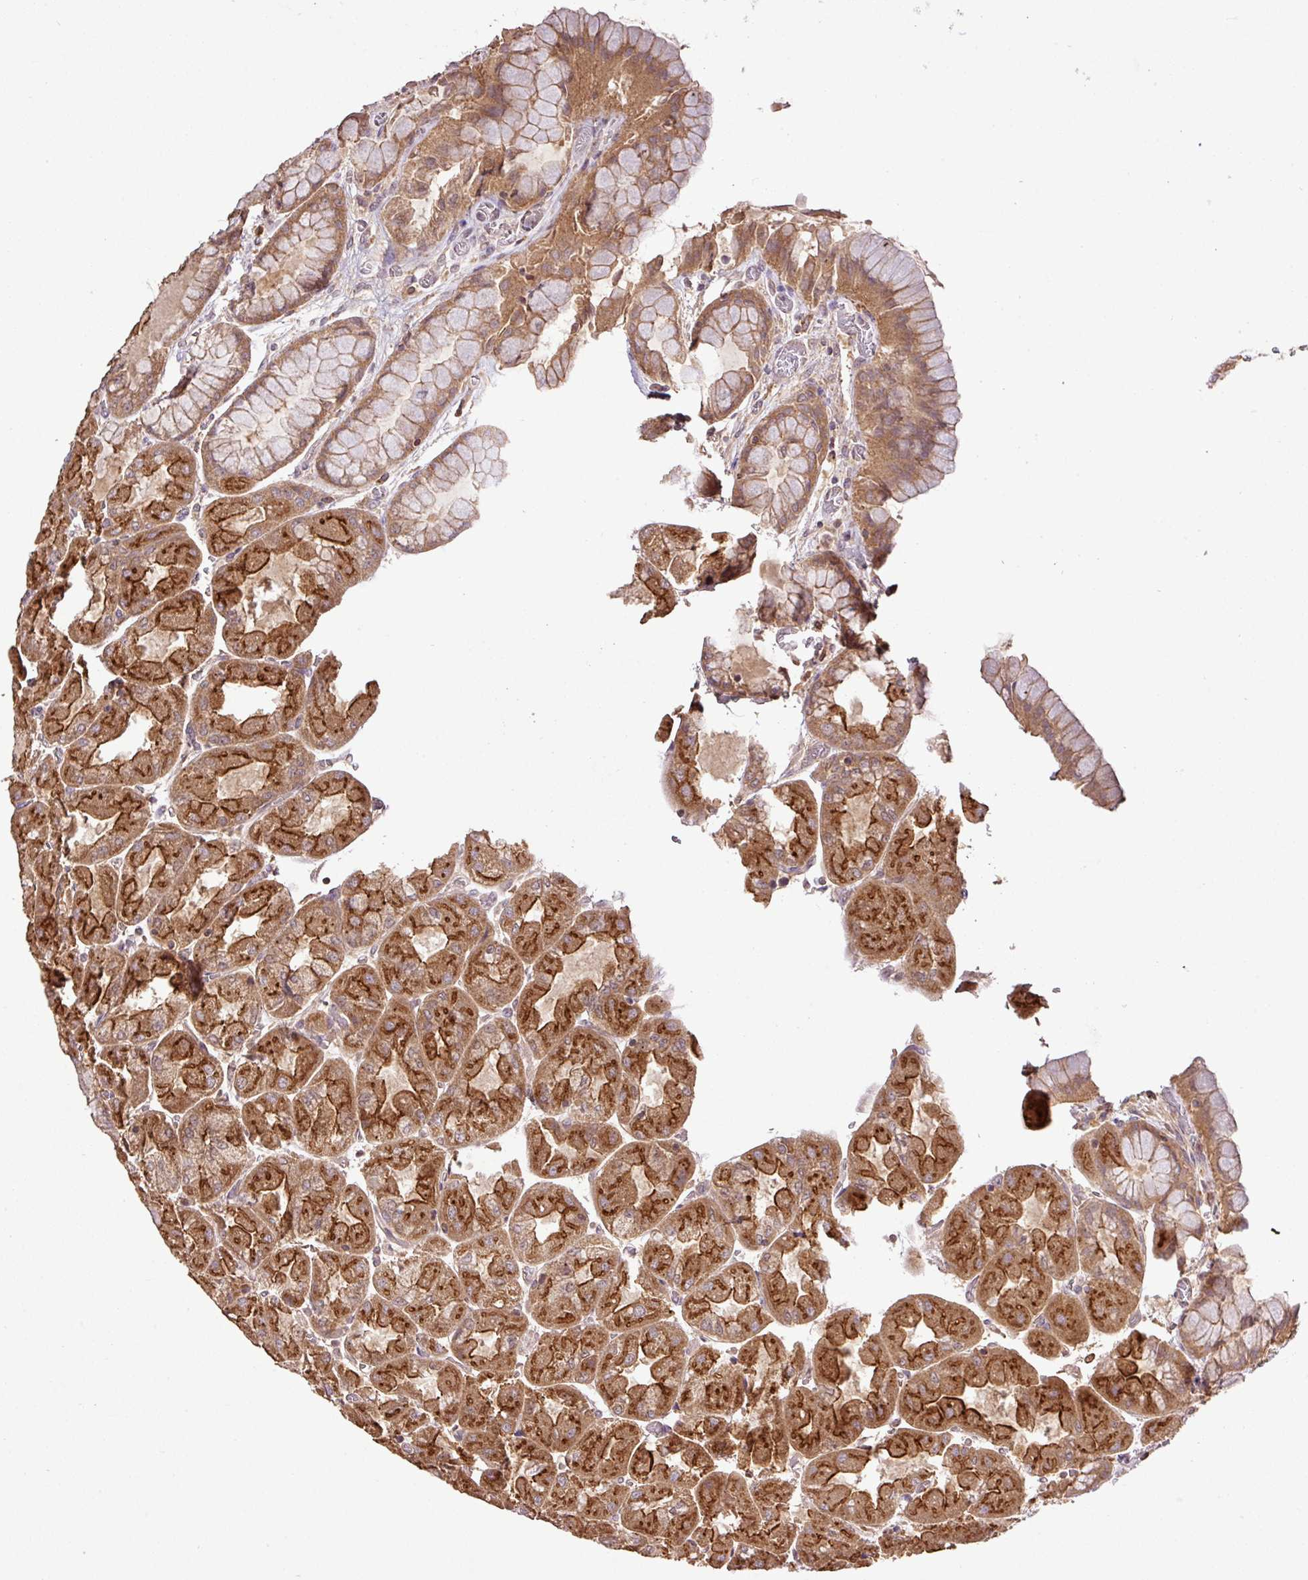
{"staining": {"intensity": "moderate", "quantity": ">75%", "location": "cytoplasmic/membranous"}, "tissue": "stomach", "cell_type": "Glandular cells", "image_type": "normal", "snomed": [{"axis": "morphology", "description": "Normal tissue, NOS"}, {"axis": "topography", "description": "Stomach"}], "caption": "Immunohistochemistry of unremarkable stomach exhibits medium levels of moderate cytoplasmic/membranous positivity in approximately >75% of glandular cells. The staining was performed using DAB (3,3'-diaminobenzidine) to visualize the protein expression in brown, while the nuclei were stained in blue with hematoxylin (Magnification: 20x).", "gene": "FAIM", "patient": {"sex": "female", "age": 61}}